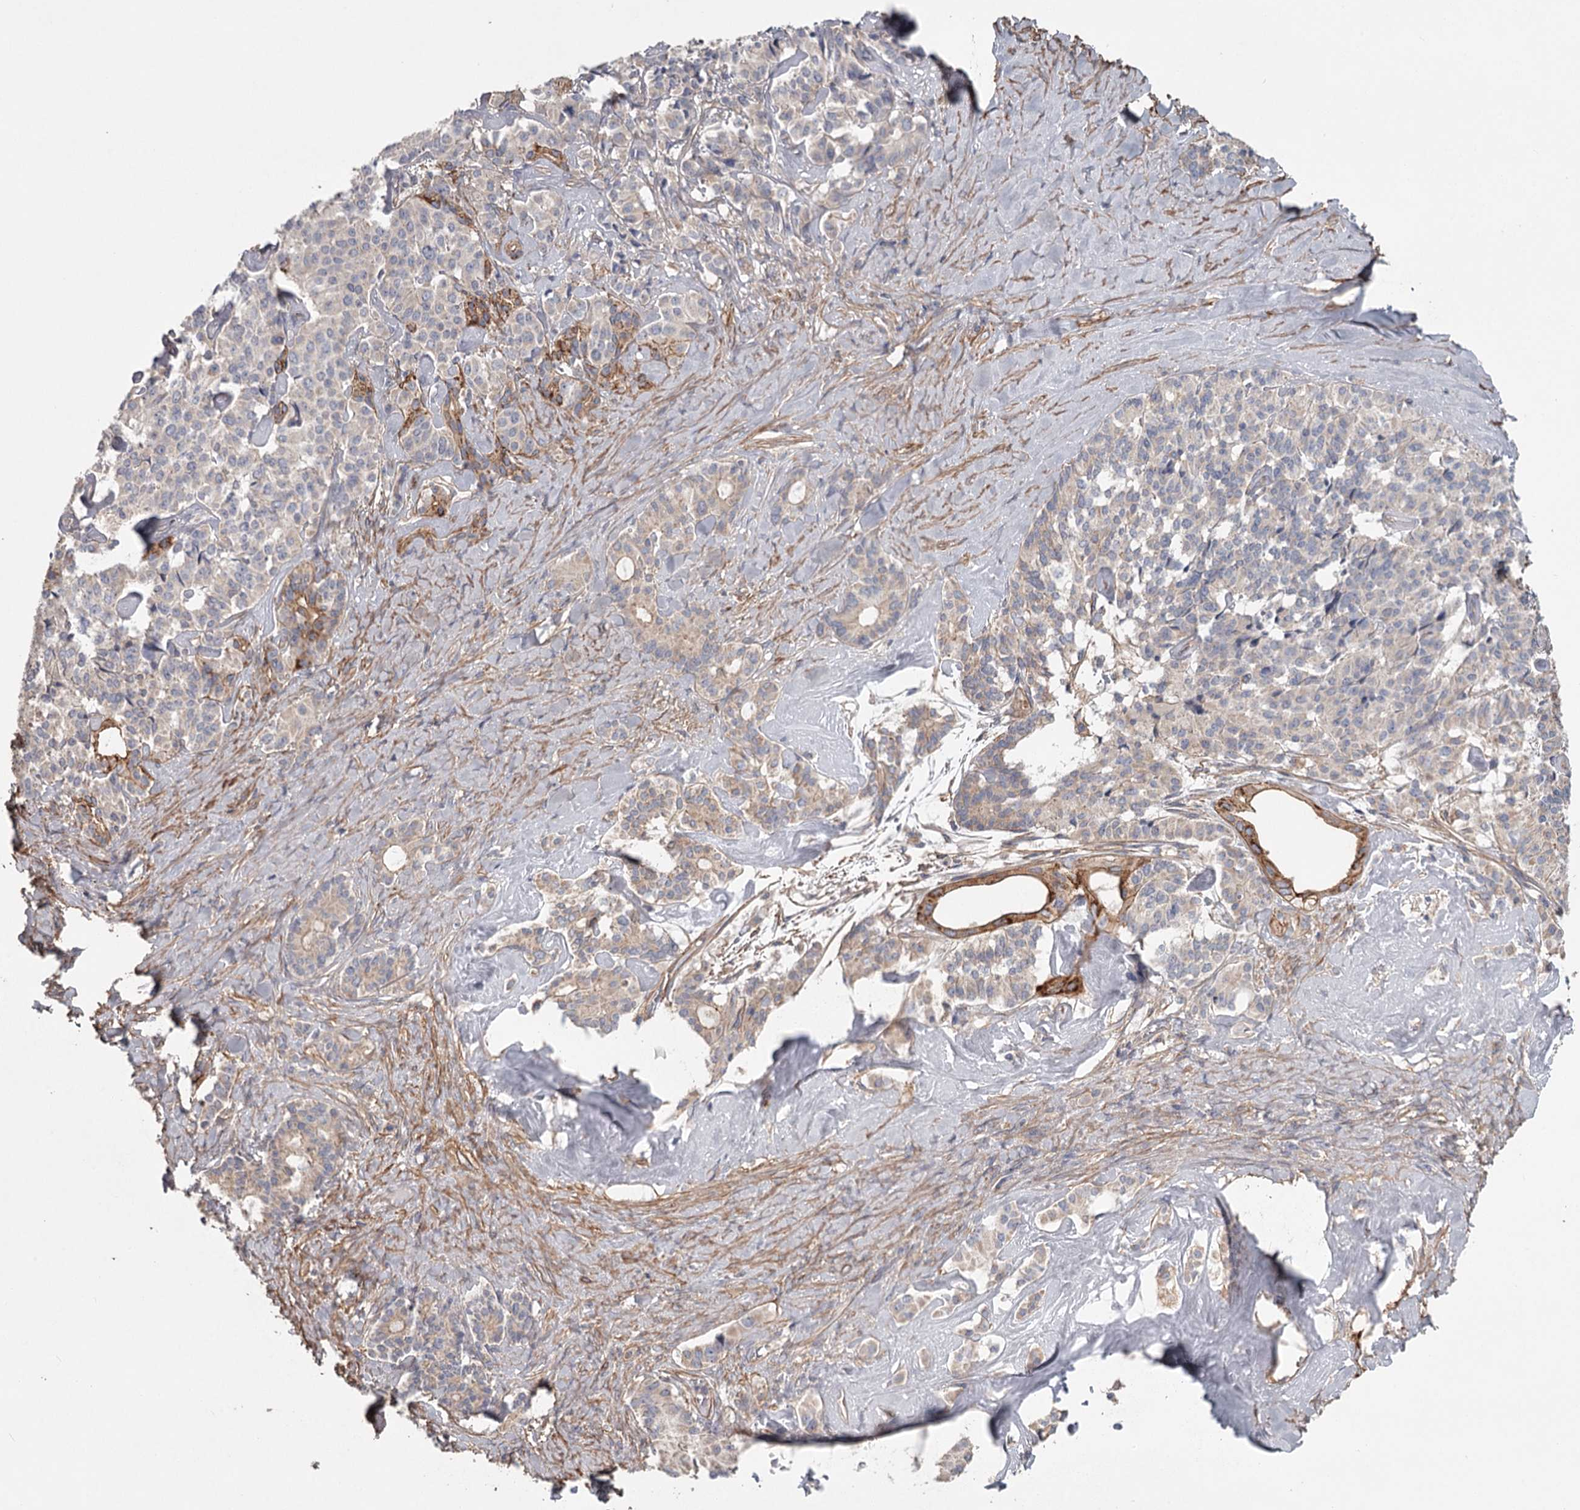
{"staining": {"intensity": "weak", "quantity": "<25%", "location": "cytoplasmic/membranous"}, "tissue": "pancreatic cancer", "cell_type": "Tumor cells", "image_type": "cancer", "snomed": [{"axis": "morphology", "description": "Adenocarcinoma, NOS"}, {"axis": "topography", "description": "Pancreas"}], "caption": "Immunohistochemistry (IHC) photomicrograph of pancreatic adenocarcinoma stained for a protein (brown), which displays no staining in tumor cells. (DAB (3,3'-diaminobenzidine) immunohistochemistry (IHC) visualized using brightfield microscopy, high magnification).", "gene": "DHRS9", "patient": {"sex": "female", "age": 74}}